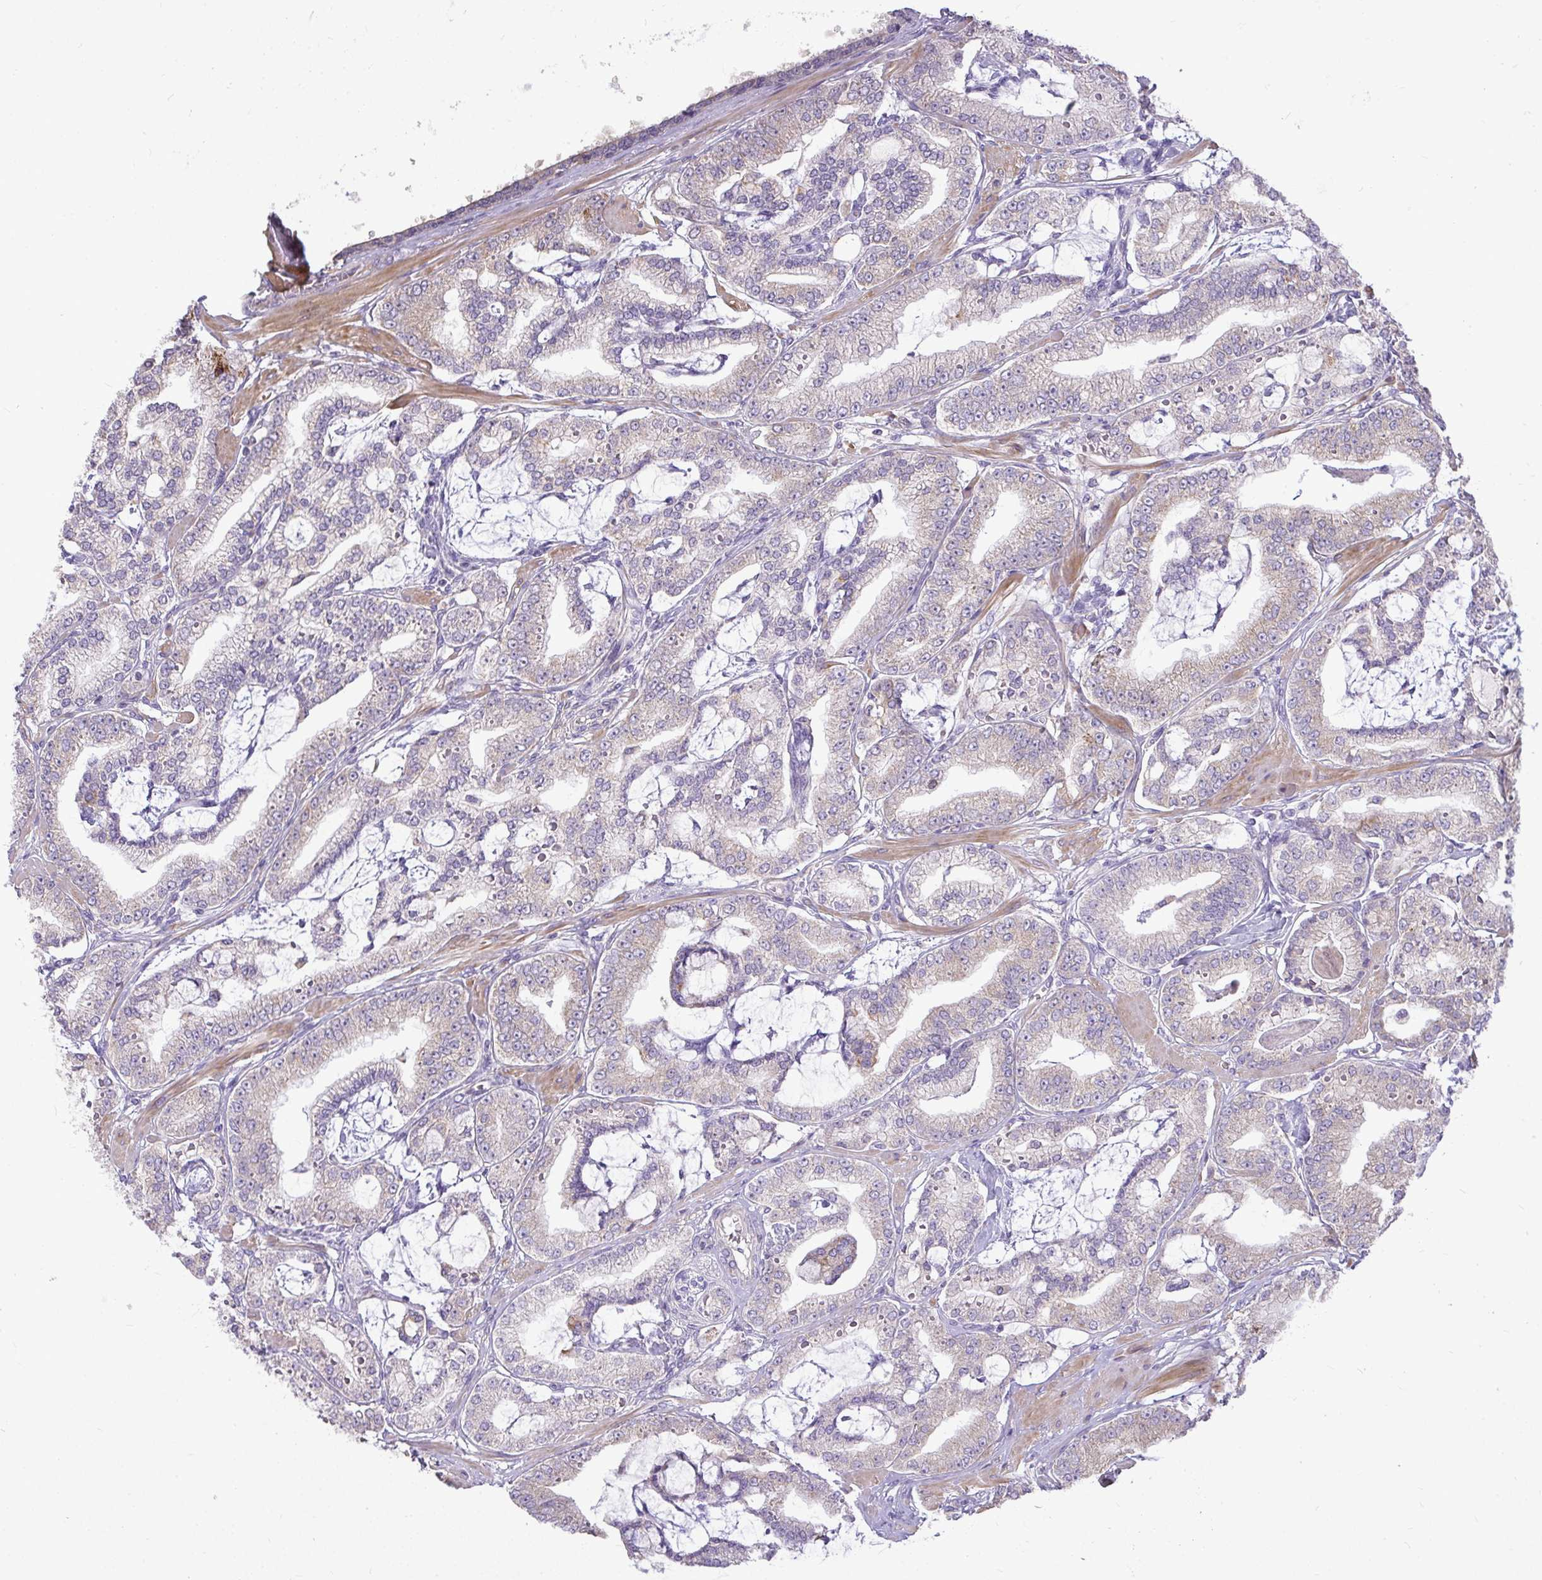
{"staining": {"intensity": "weak", "quantity": "25%-75%", "location": "cytoplasmic/membranous"}, "tissue": "prostate cancer", "cell_type": "Tumor cells", "image_type": "cancer", "snomed": [{"axis": "morphology", "description": "Adenocarcinoma, High grade"}, {"axis": "topography", "description": "Prostate"}], "caption": "Immunohistochemistry image of human prostate adenocarcinoma (high-grade) stained for a protein (brown), which demonstrates low levels of weak cytoplasmic/membranous expression in about 25%-75% of tumor cells.", "gene": "STRIP1", "patient": {"sex": "male", "age": 71}}